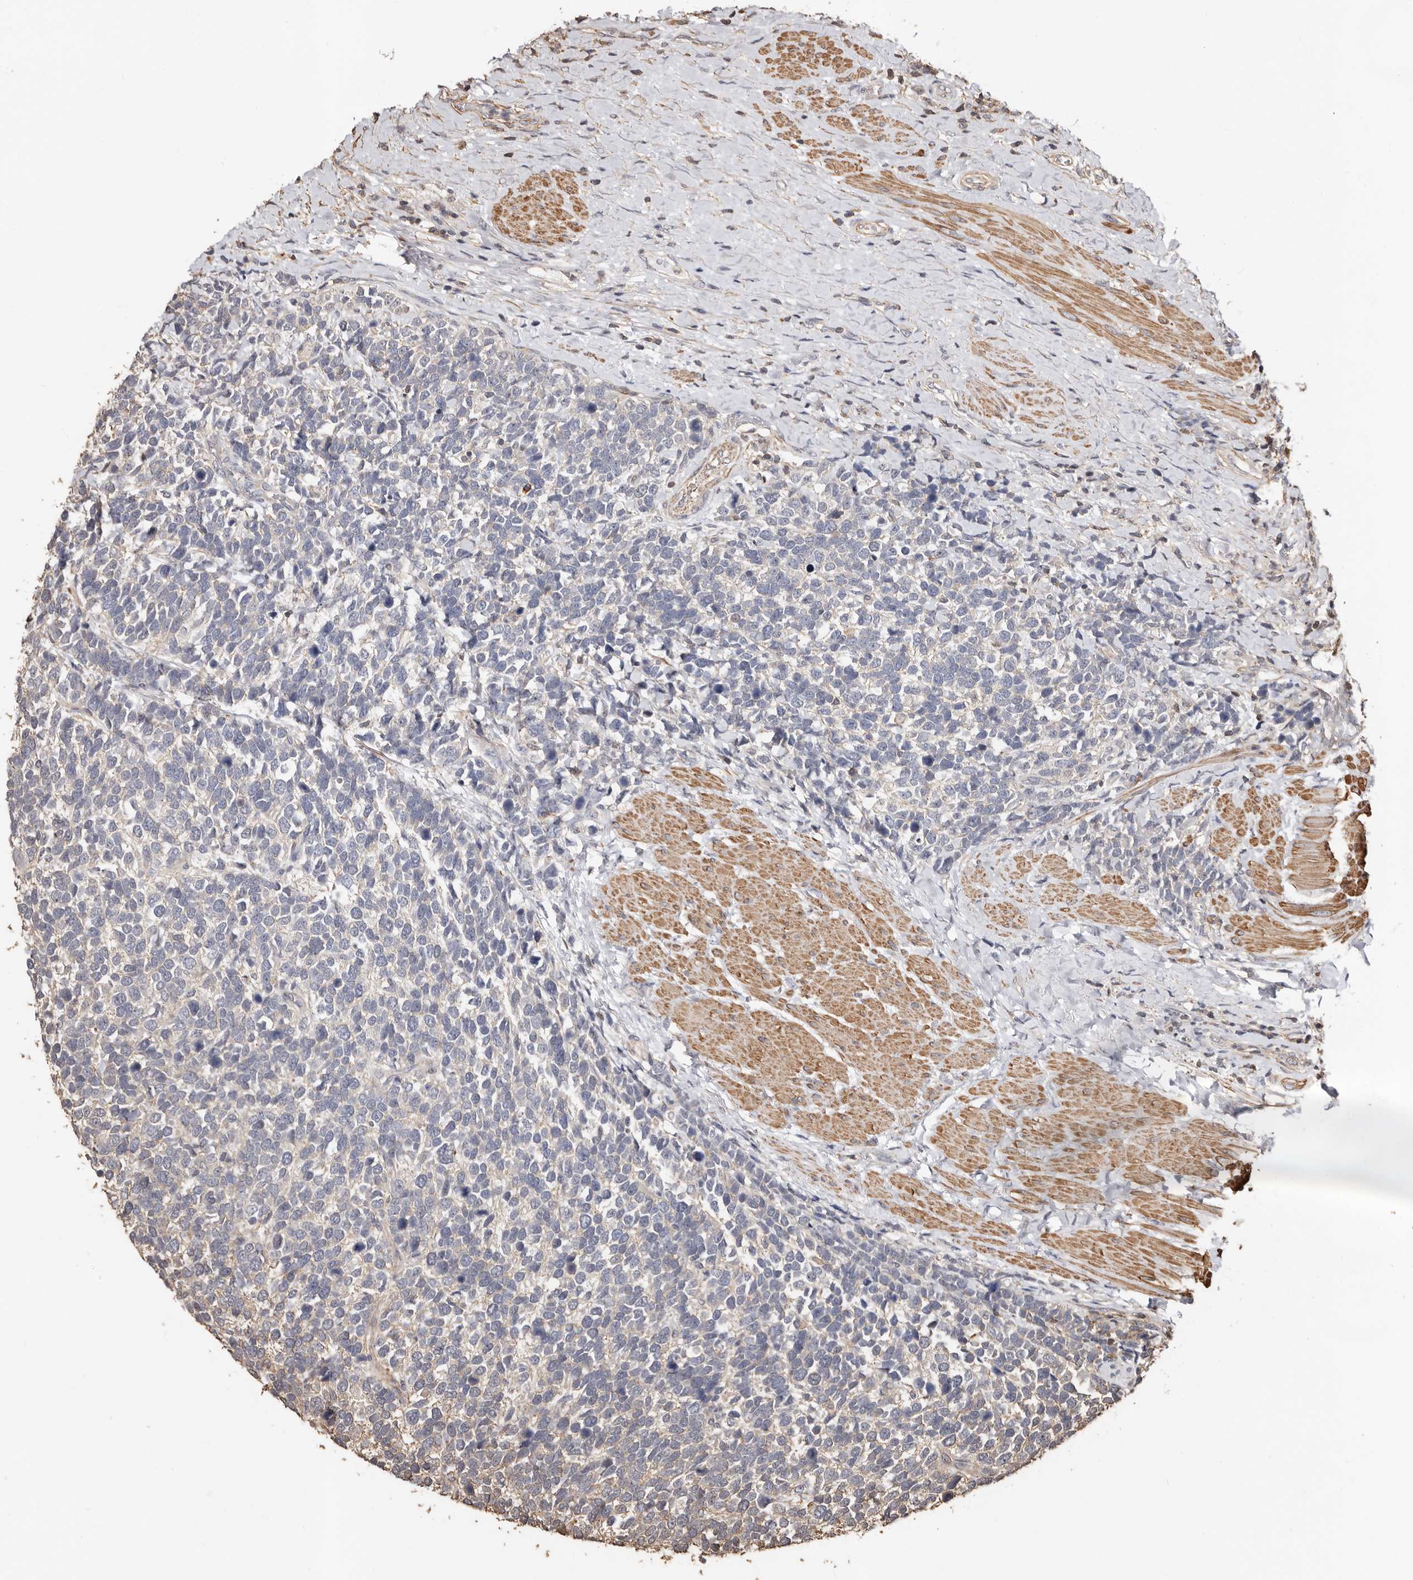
{"staining": {"intensity": "weak", "quantity": "<25%", "location": "cytoplasmic/membranous"}, "tissue": "urothelial cancer", "cell_type": "Tumor cells", "image_type": "cancer", "snomed": [{"axis": "morphology", "description": "Urothelial carcinoma, High grade"}, {"axis": "topography", "description": "Urinary bladder"}], "caption": "Immunohistochemistry micrograph of human urothelial cancer stained for a protein (brown), which shows no positivity in tumor cells.", "gene": "GSK3A", "patient": {"sex": "female", "age": 82}}